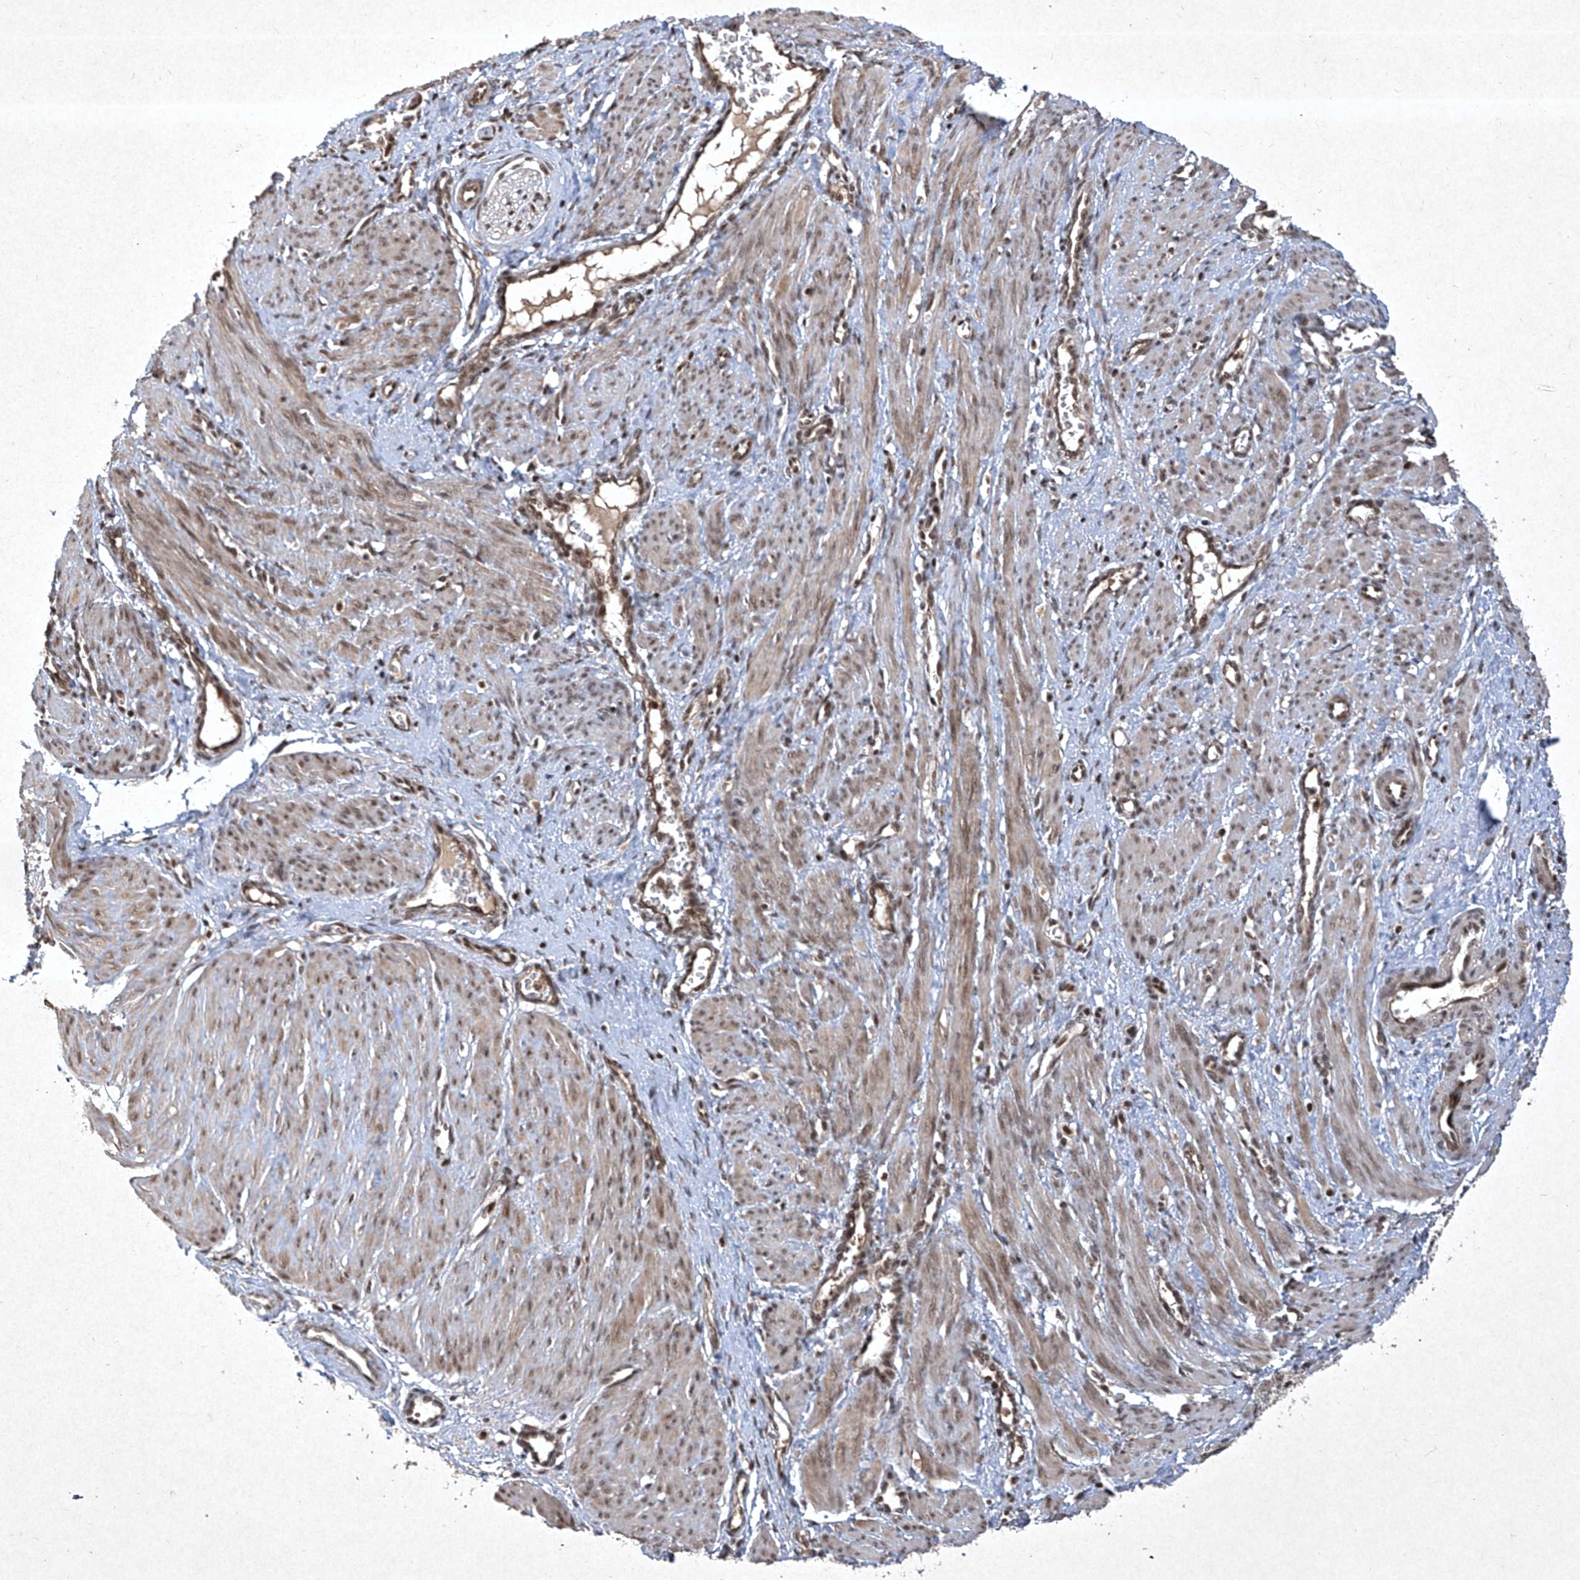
{"staining": {"intensity": "moderate", "quantity": ">75%", "location": "cytoplasmic/membranous,nuclear"}, "tissue": "smooth muscle", "cell_type": "Smooth muscle cells", "image_type": "normal", "snomed": [{"axis": "morphology", "description": "Normal tissue, NOS"}, {"axis": "topography", "description": "Endometrium"}], "caption": "The immunohistochemical stain shows moderate cytoplasmic/membranous,nuclear staining in smooth muscle cells of benign smooth muscle. The staining was performed using DAB (3,3'-diaminobenzidine) to visualize the protein expression in brown, while the nuclei were stained in blue with hematoxylin (Magnification: 20x).", "gene": "IRF2", "patient": {"sex": "female", "age": 33}}